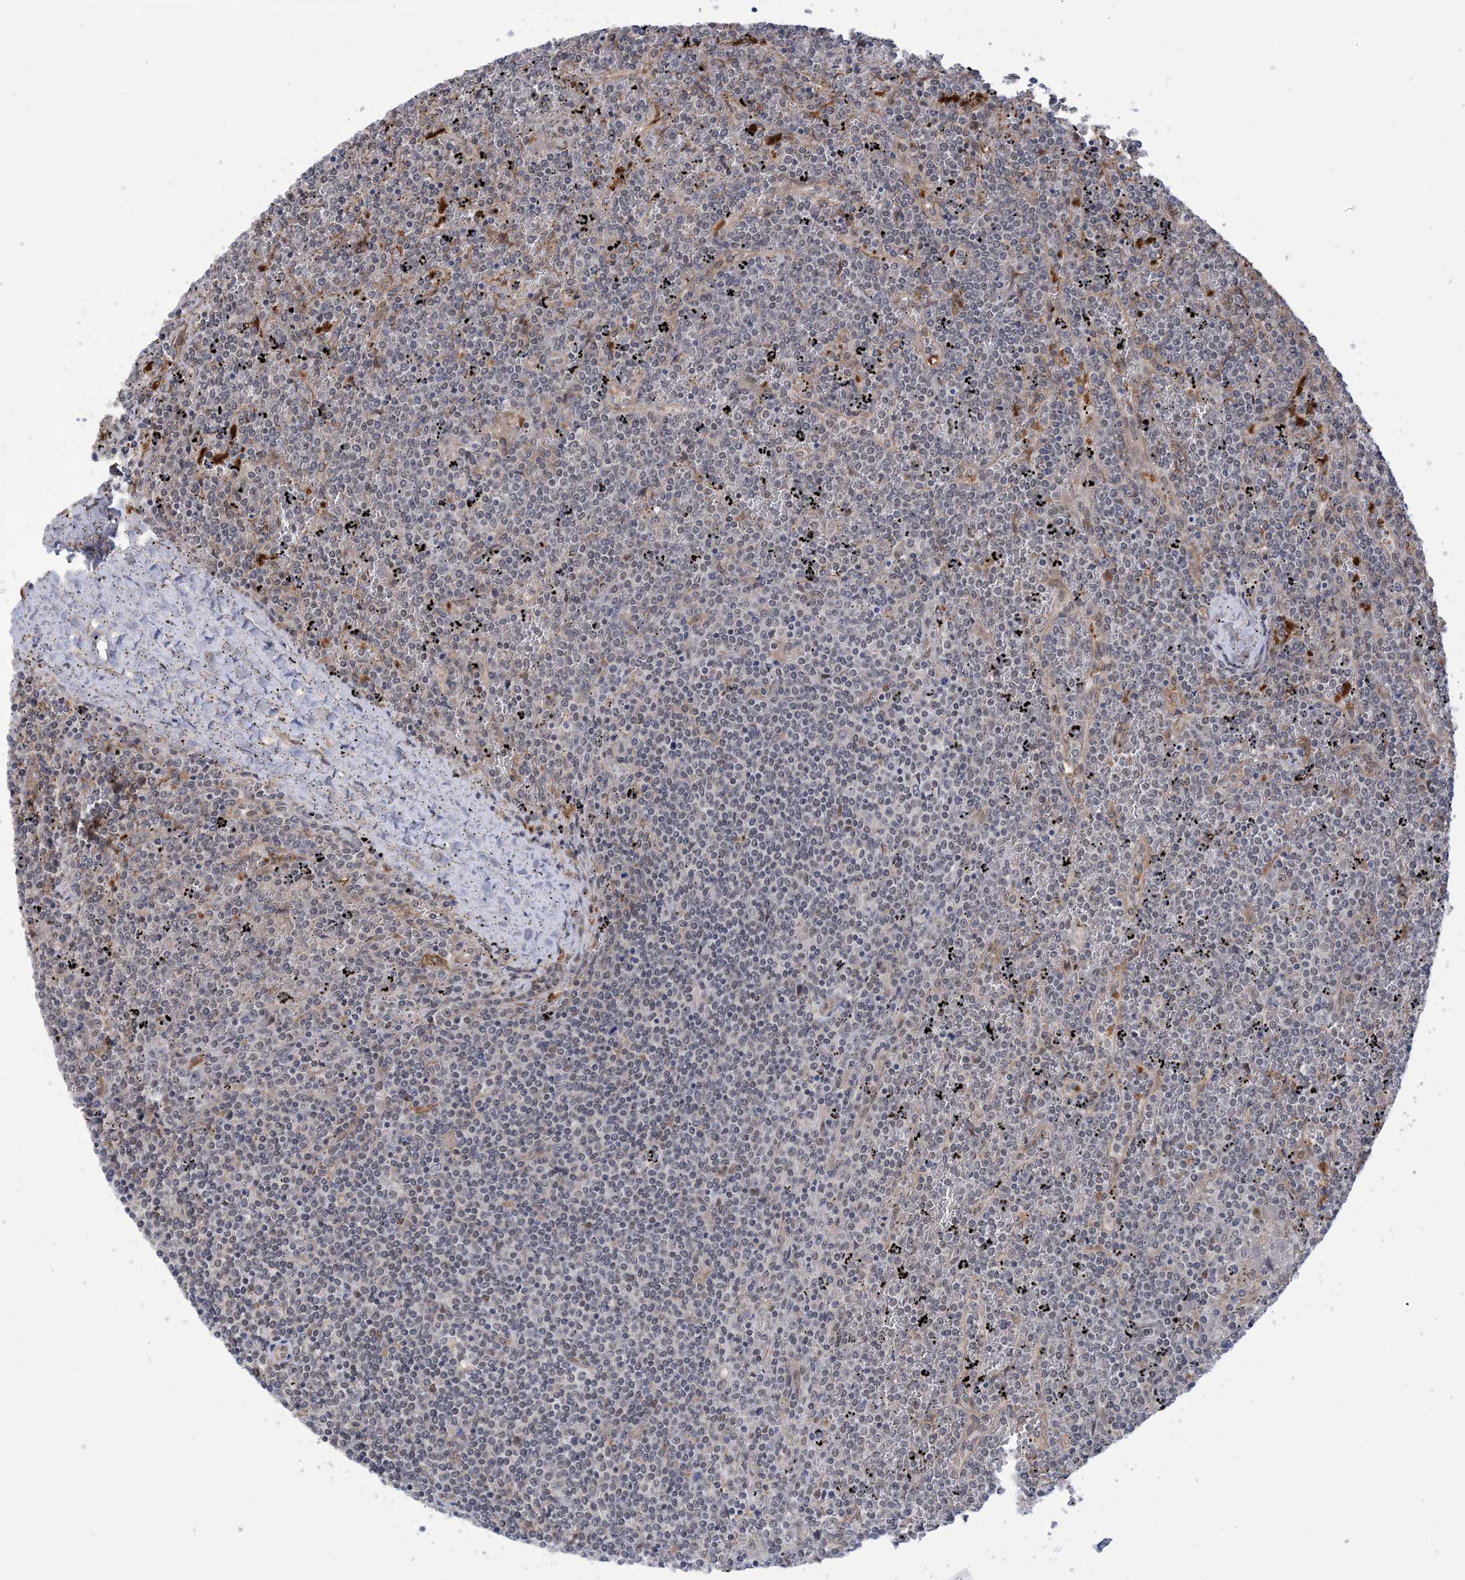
{"staining": {"intensity": "negative", "quantity": "none", "location": "none"}, "tissue": "lymphoma", "cell_type": "Tumor cells", "image_type": "cancer", "snomed": [{"axis": "morphology", "description": "Malignant lymphoma, non-Hodgkin's type, Low grade"}, {"axis": "topography", "description": "Spleen"}], "caption": "The IHC photomicrograph has no significant staining in tumor cells of low-grade malignant lymphoma, non-Hodgkin's type tissue.", "gene": "ZNF8", "patient": {"sex": "female", "age": 19}}